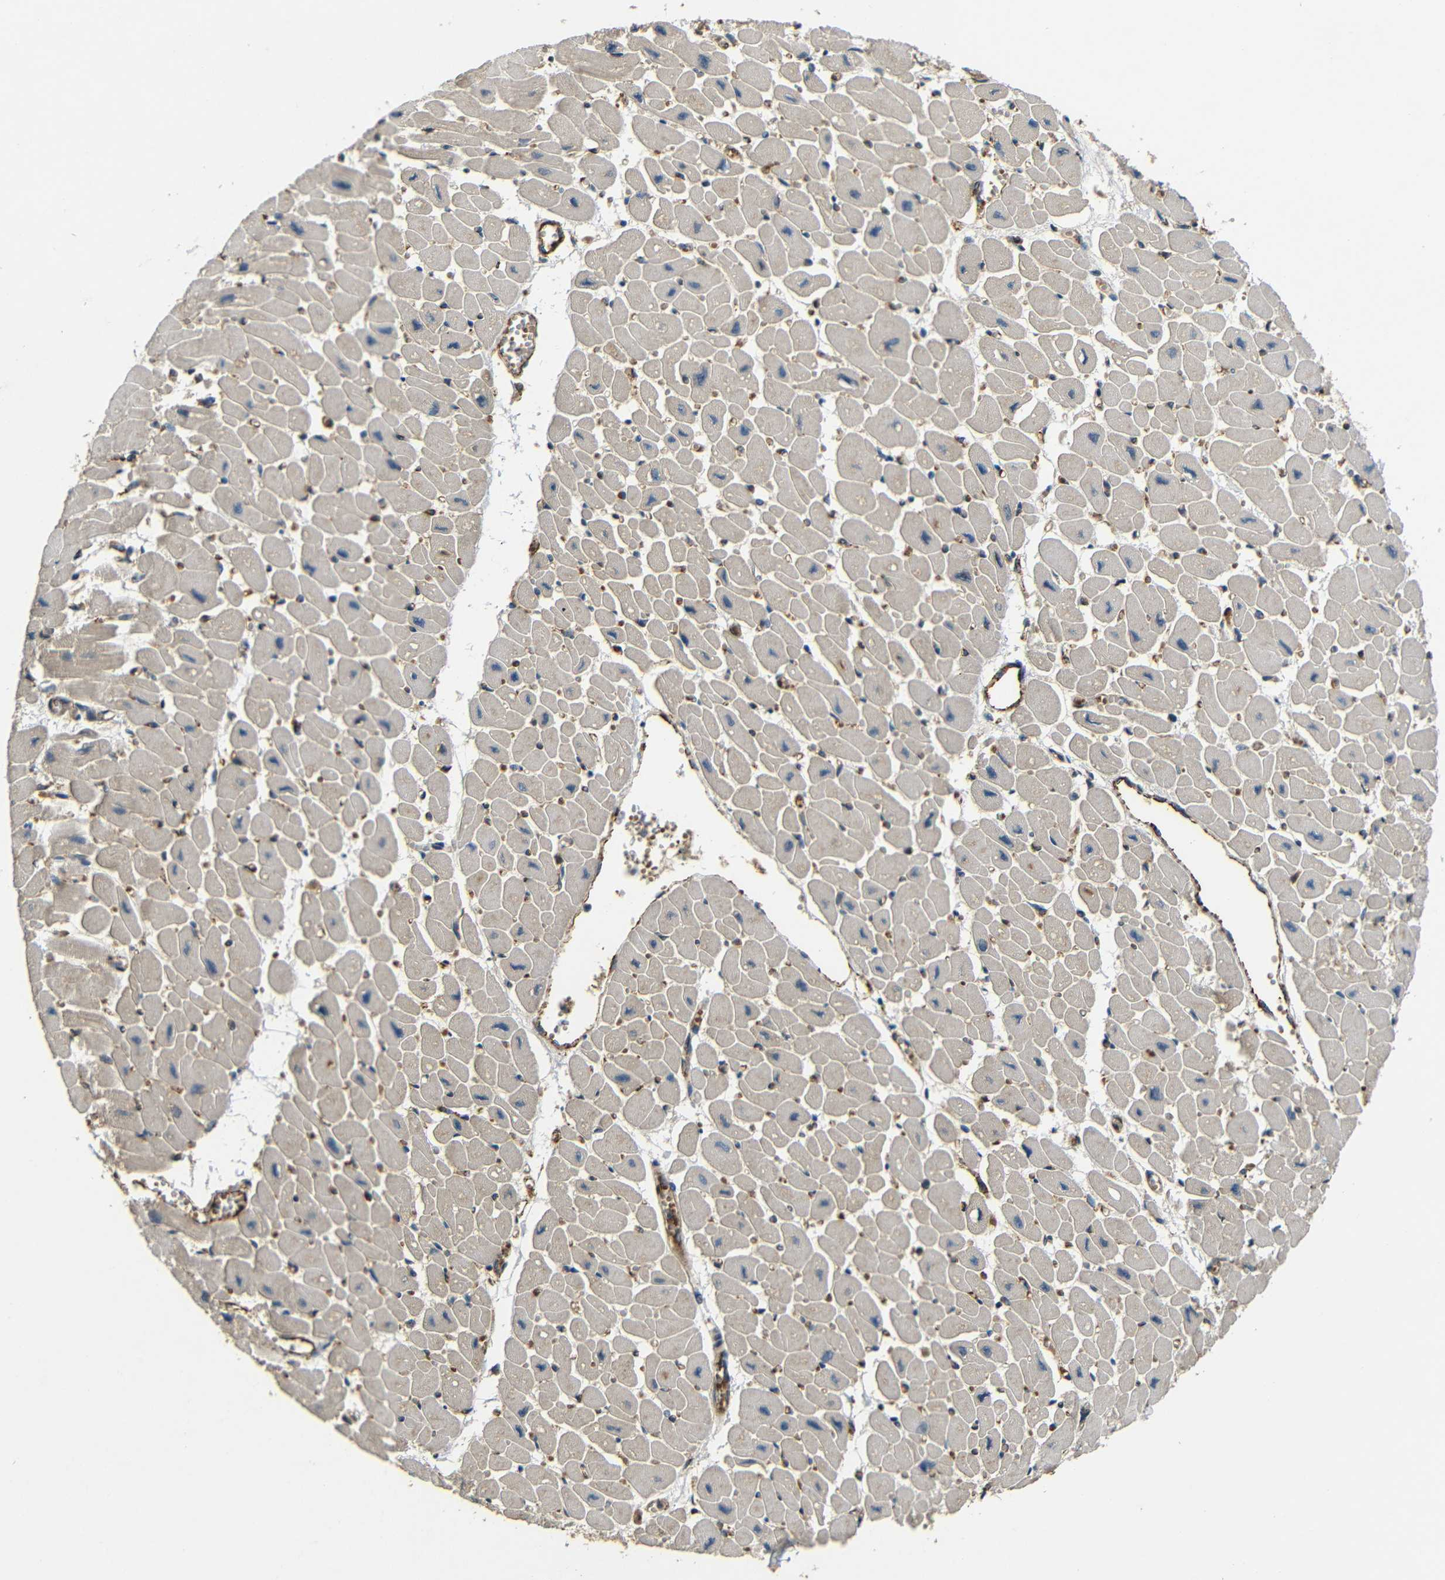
{"staining": {"intensity": "weak", "quantity": "<25%", "location": "cytoplasmic/membranous"}, "tissue": "heart muscle", "cell_type": "Cardiomyocytes", "image_type": "normal", "snomed": [{"axis": "morphology", "description": "Normal tissue, NOS"}, {"axis": "topography", "description": "Heart"}], "caption": "IHC image of unremarkable heart muscle: heart muscle stained with DAB (3,3'-diaminobenzidine) shows no significant protein expression in cardiomyocytes. (Stains: DAB (3,3'-diaminobenzidine) immunohistochemistry (IHC) with hematoxylin counter stain, Microscopy: brightfield microscopy at high magnification).", "gene": "ATP7A", "patient": {"sex": "female", "age": 54}}